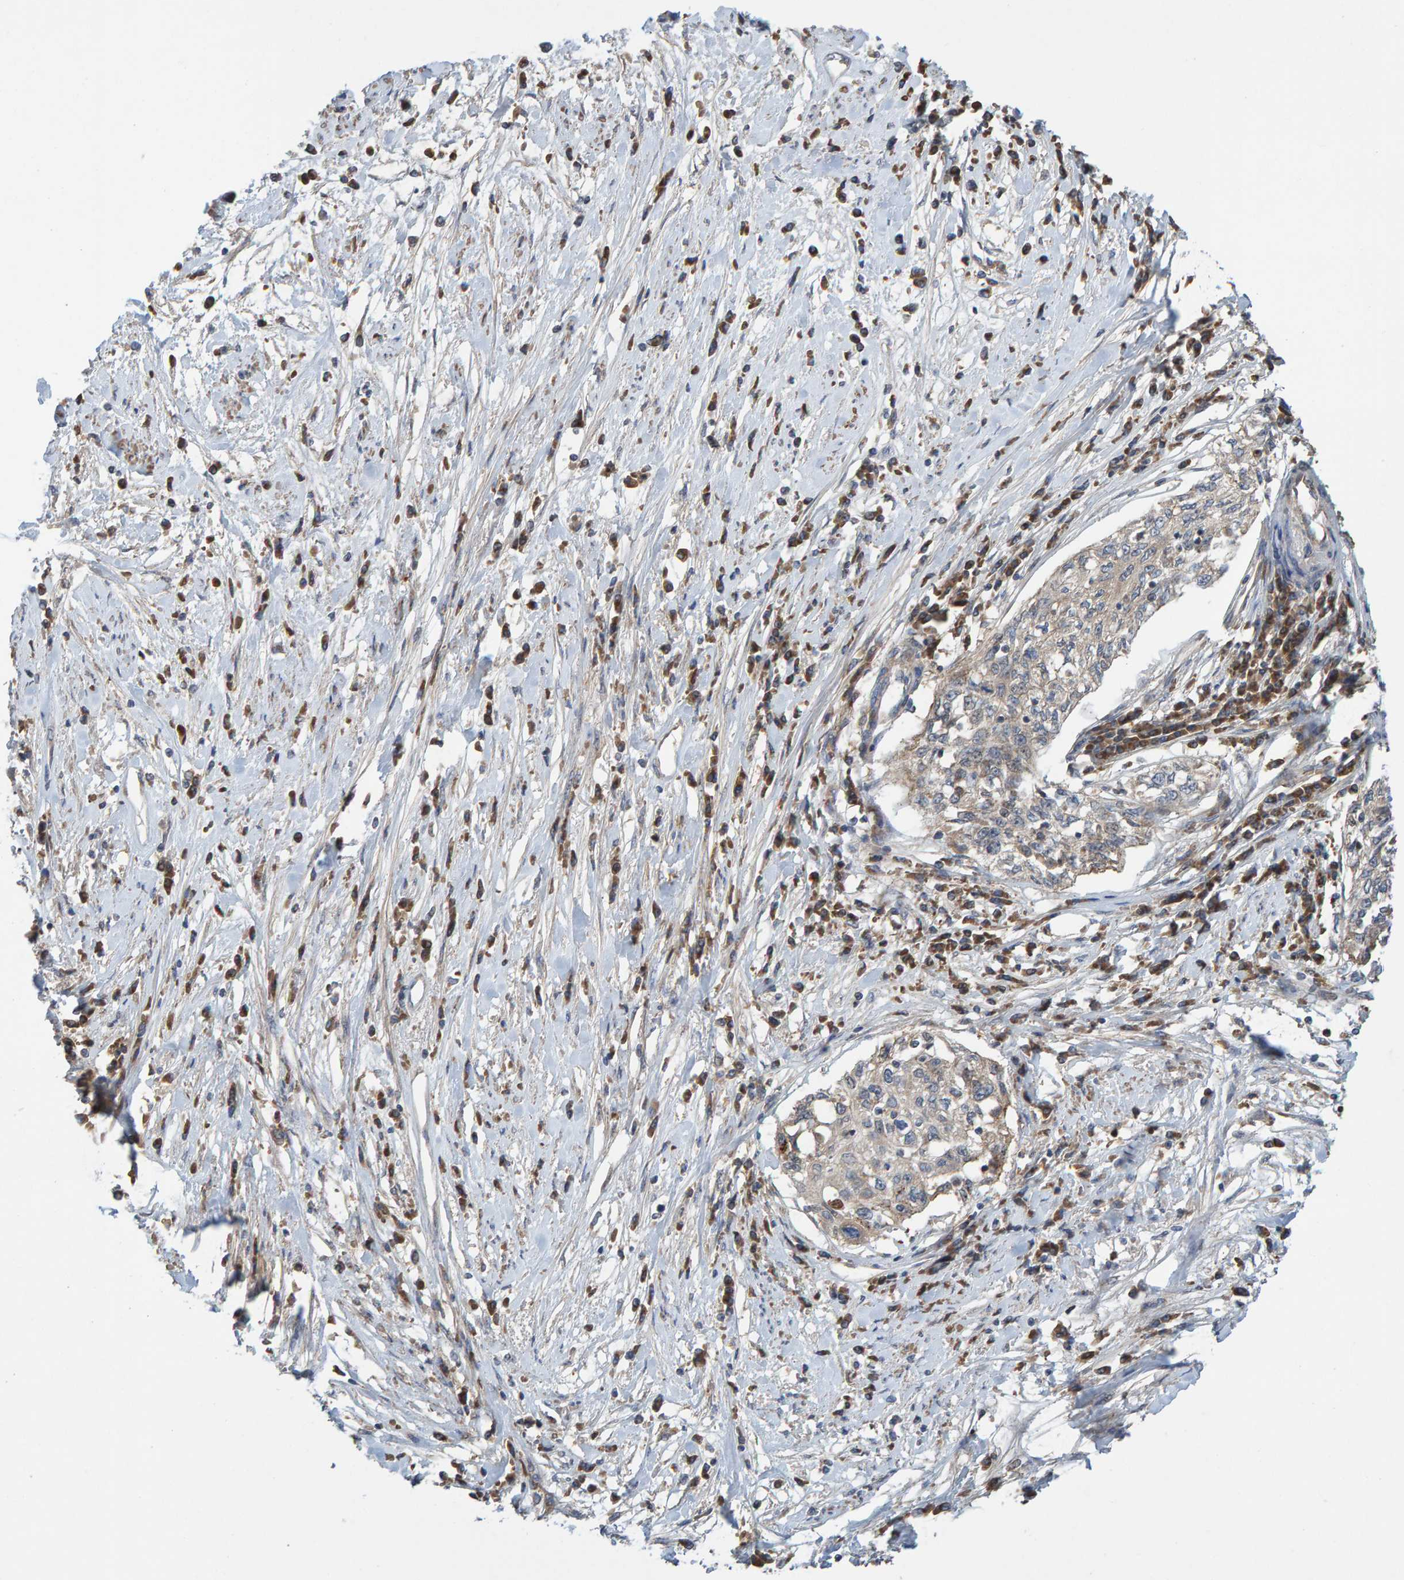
{"staining": {"intensity": "weak", "quantity": "<25%", "location": "cytoplasmic/membranous"}, "tissue": "cervical cancer", "cell_type": "Tumor cells", "image_type": "cancer", "snomed": [{"axis": "morphology", "description": "Squamous cell carcinoma, NOS"}, {"axis": "topography", "description": "Cervix"}], "caption": "Immunohistochemistry of cervical cancer (squamous cell carcinoma) displays no expression in tumor cells.", "gene": "KIAA0753", "patient": {"sex": "female", "age": 57}}